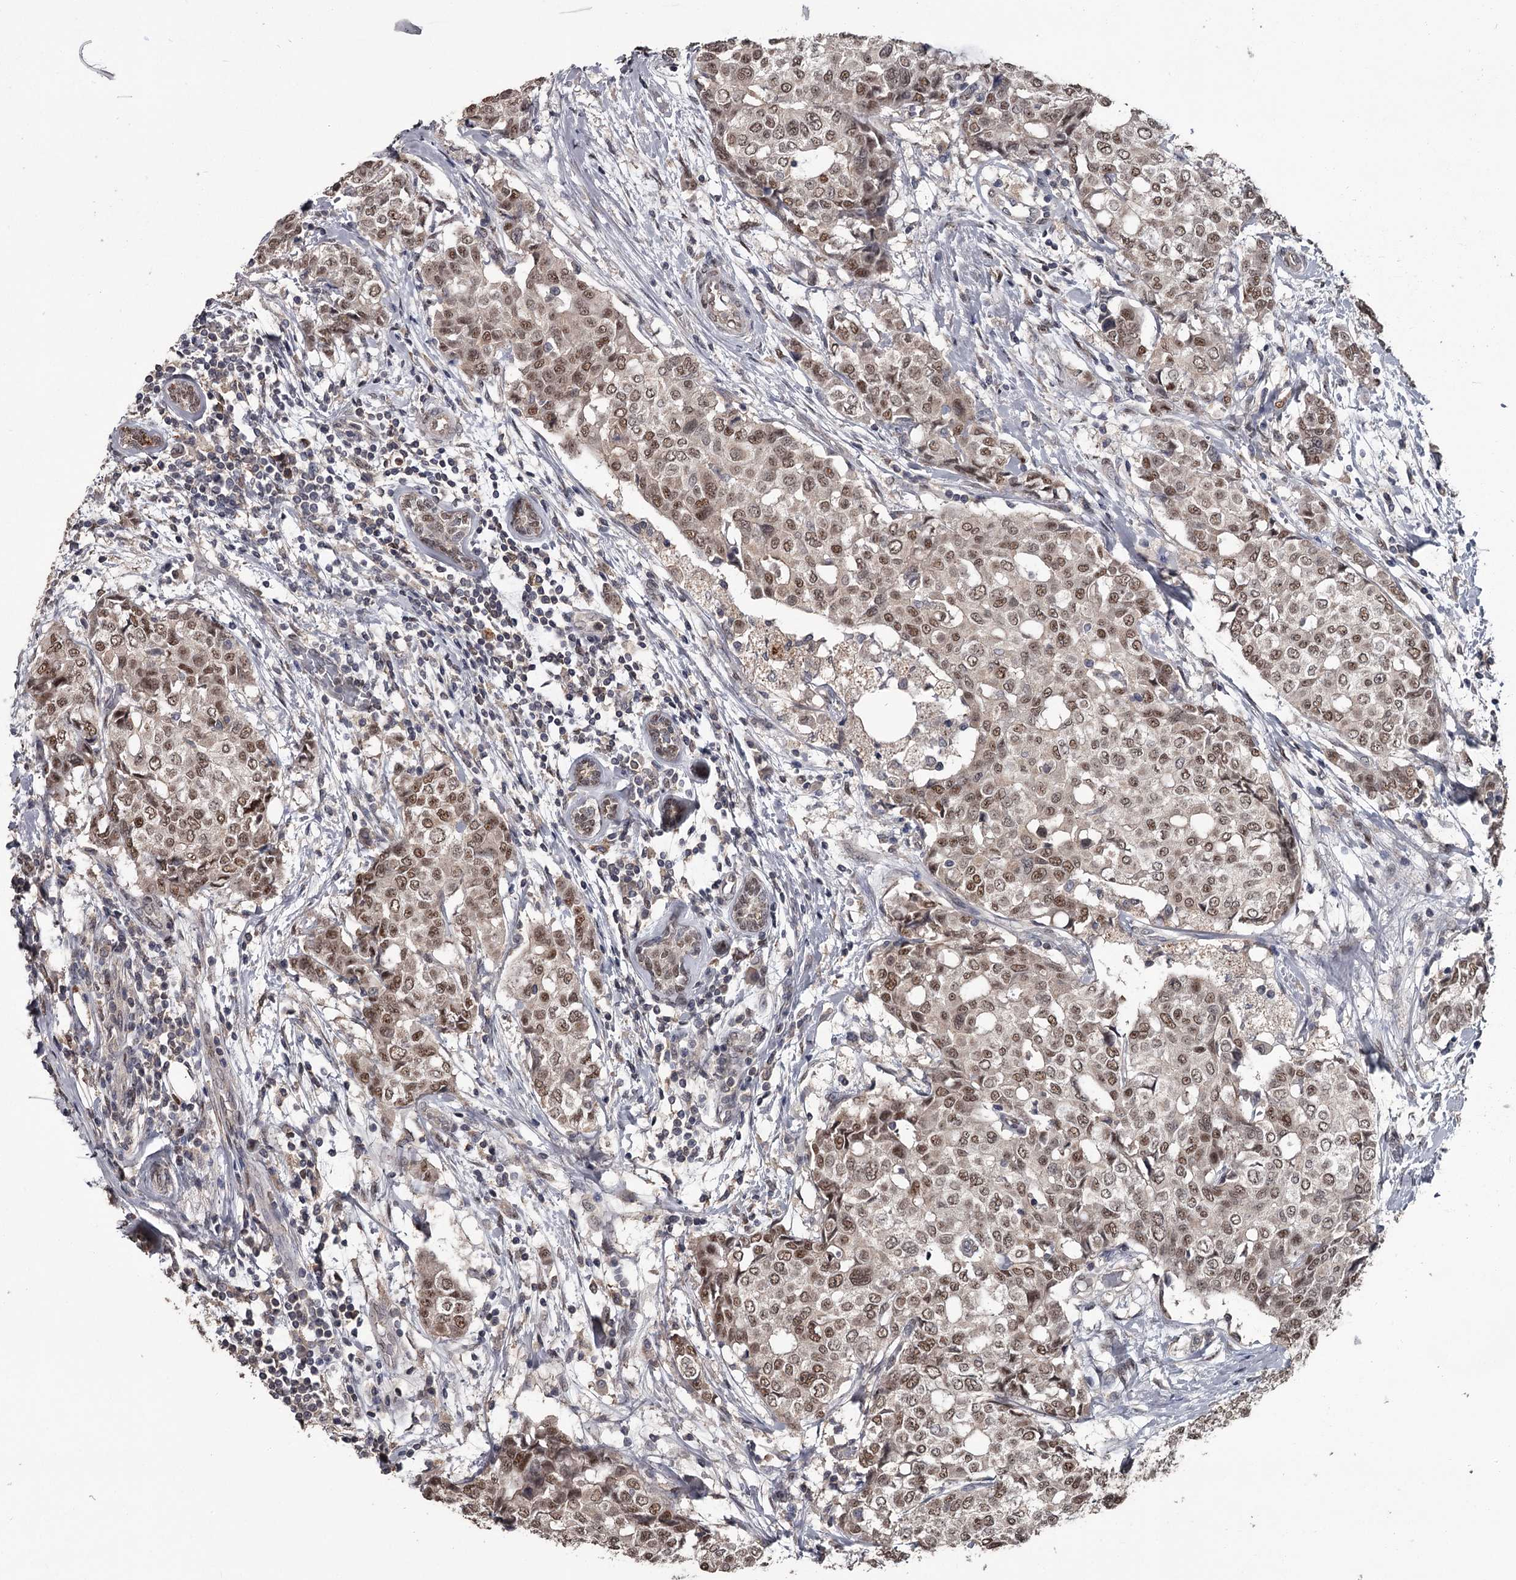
{"staining": {"intensity": "moderate", "quantity": ">75%", "location": "nuclear"}, "tissue": "breast cancer", "cell_type": "Tumor cells", "image_type": "cancer", "snomed": [{"axis": "morphology", "description": "Lobular carcinoma"}, {"axis": "topography", "description": "Breast"}], "caption": "Brown immunohistochemical staining in breast lobular carcinoma demonstrates moderate nuclear staining in approximately >75% of tumor cells.", "gene": "PRPF40B", "patient": {"sex": "female", "age": 51}}